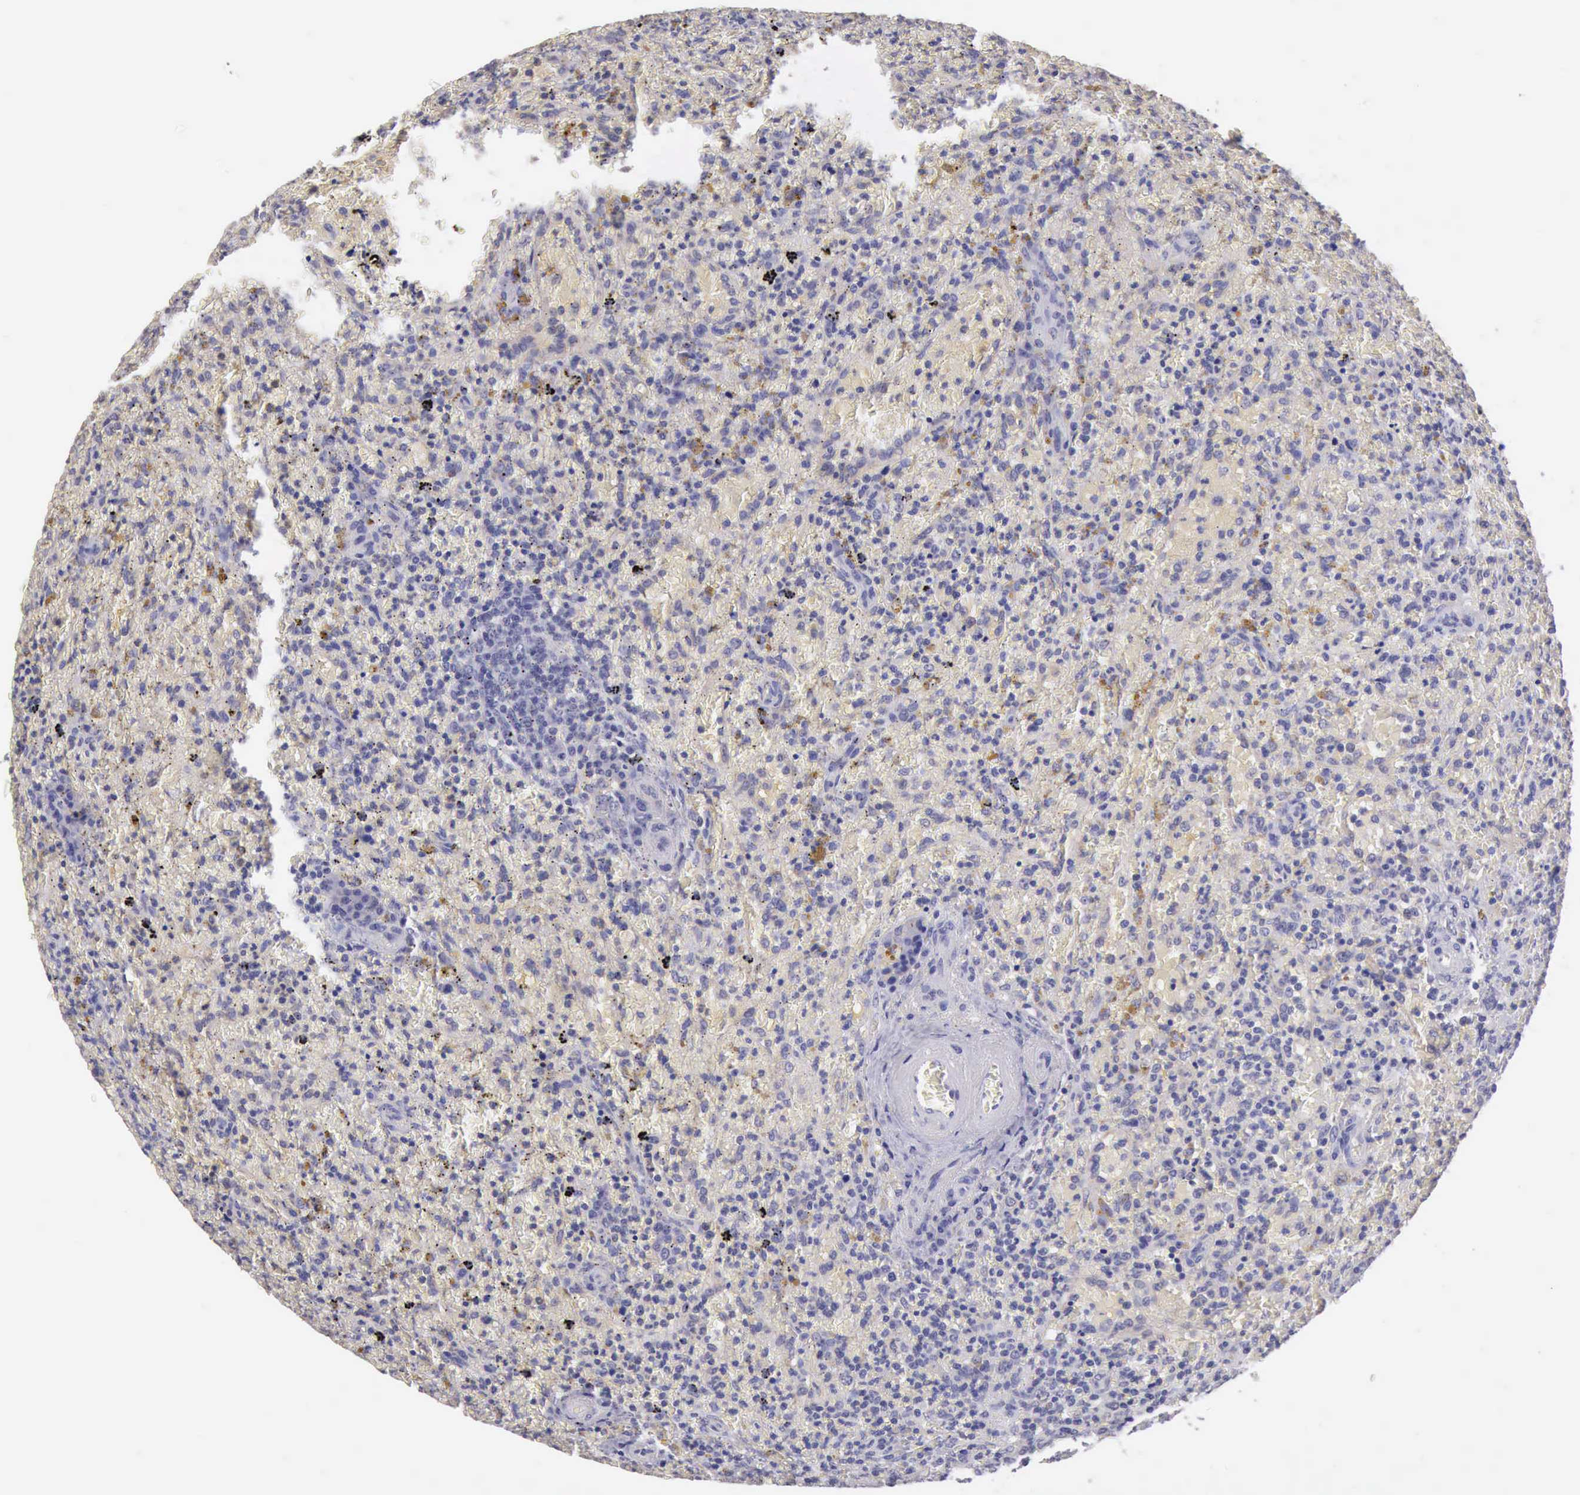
{"staining": {"intensity": "negative", "quantity": "none", "location": "none"}, "tissue": "lymphoma", "cell_type": "Tumor cells", "image_type": "cancer", "snomed": [{"axis": "morphology", "description": "Malignant lymphoma, non-Hodgkin's type, High grade"}, {"axis": "topography", "description": "Spleen"}, {"axis": "topography", "description": "Lymph node"}], "caption": "The immunohistochemistry image has no significant expression in tumor cells of high-grade malignant lymphoma, non-Hodgkin's type tissue. (Immunohistochemistry (ihc), brightfield microscopy, high magnification).", "gene": "KCND1", "patient": {"sex": "female", "age": 70}}